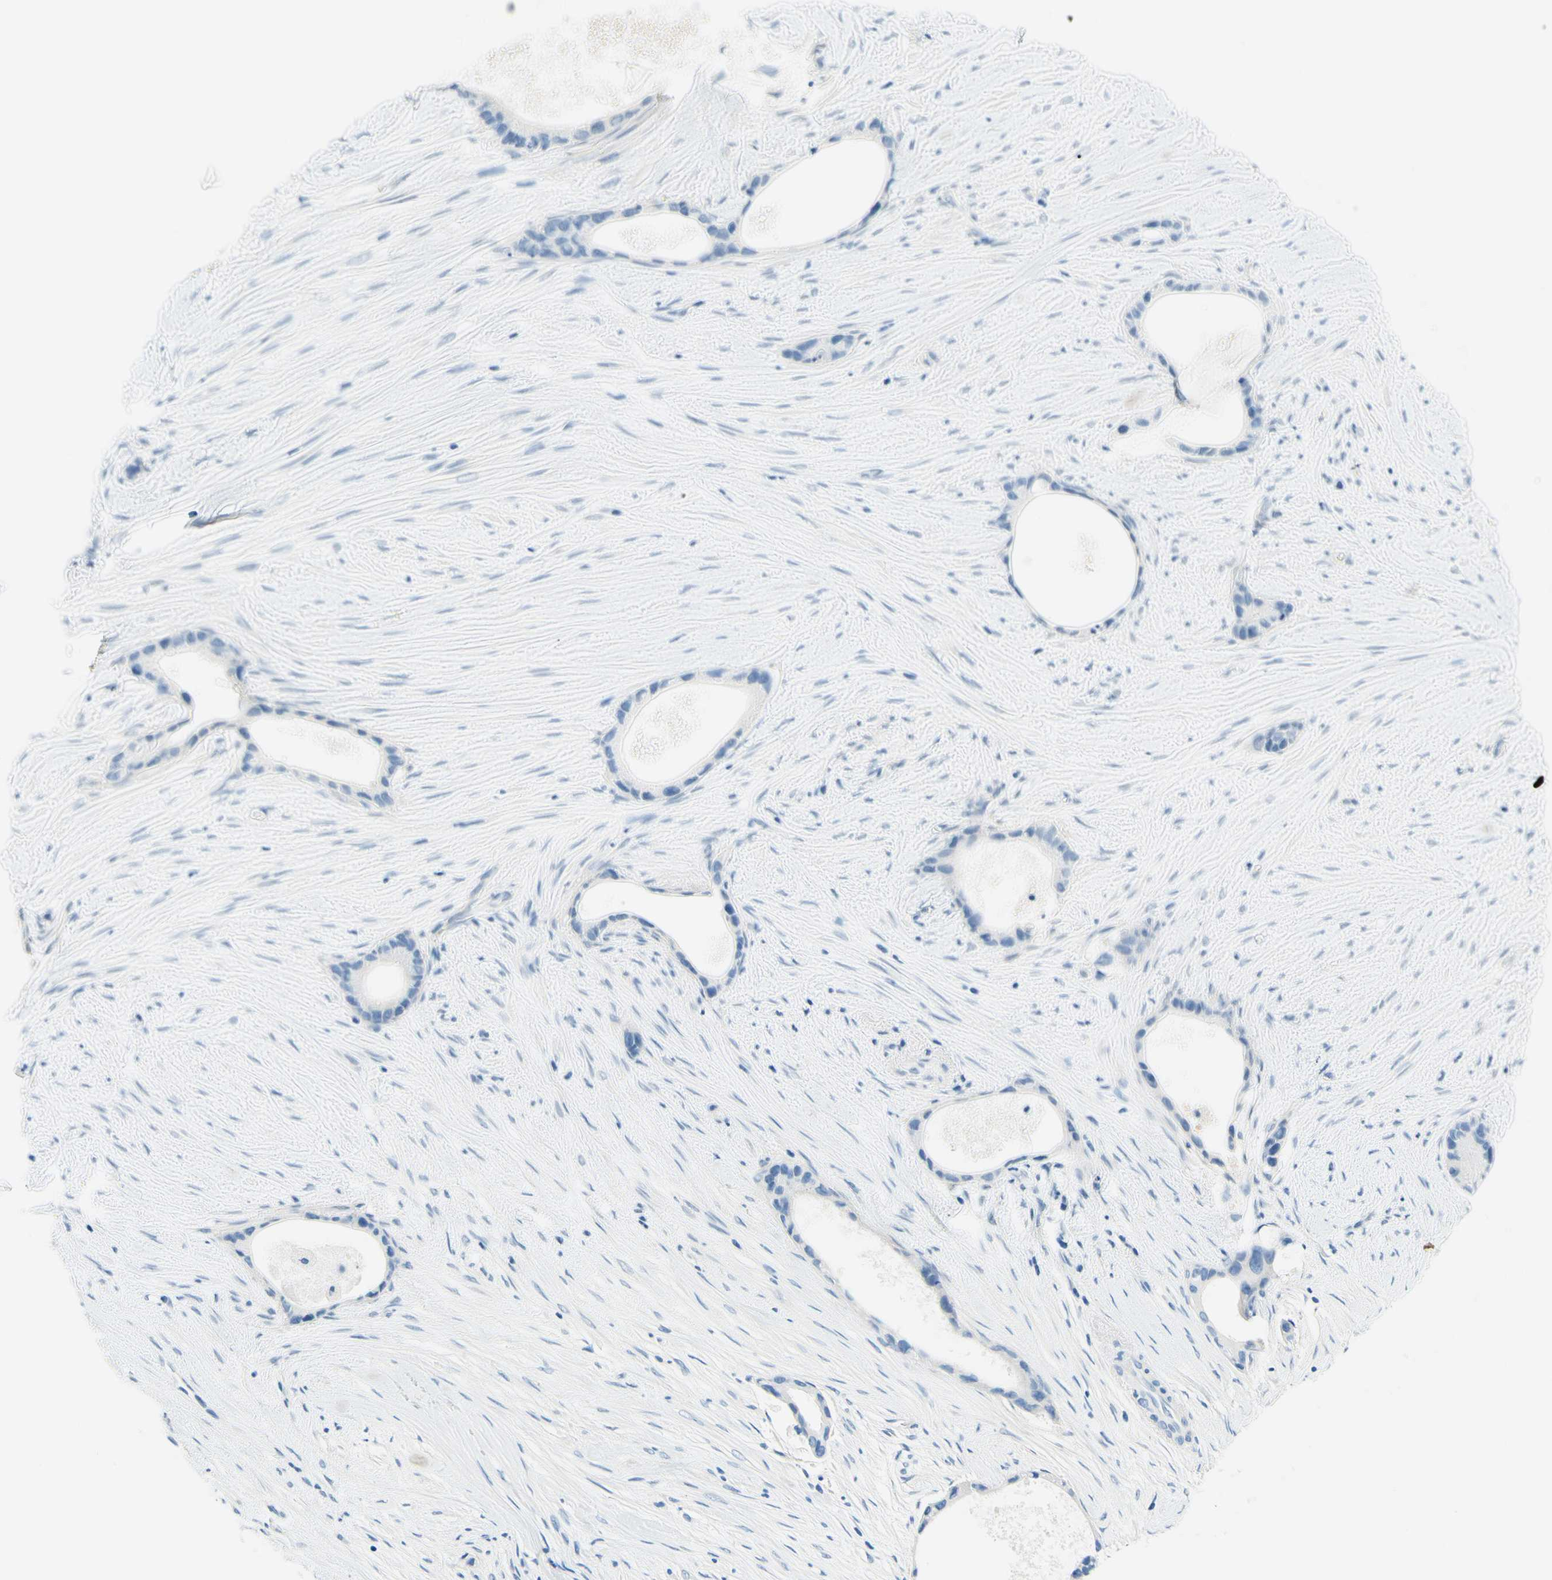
{"staining": {"intensity": "negative", "quantity": "none", "location": "none"}, "tissue": "liver cancer", "cell_type": "Tumor cells", "image_type": "cancer", "snomed": [{"axis": "morphology", "description": "Cholangiocarcinoma"}, {"axis": "topography", "description": "Liver"}], "caption": "DAB immunohistochemical staining of human cholangiocarcinoma (liver) reveals no significant expression in tumor cells. Brightfield microscopy of immunohistochemistry stained with DAB (brown) and hematoxylin (blue), captured at high magnification.", "gene": "PASD1", "patient": {"sex": "female", "age": 55}}